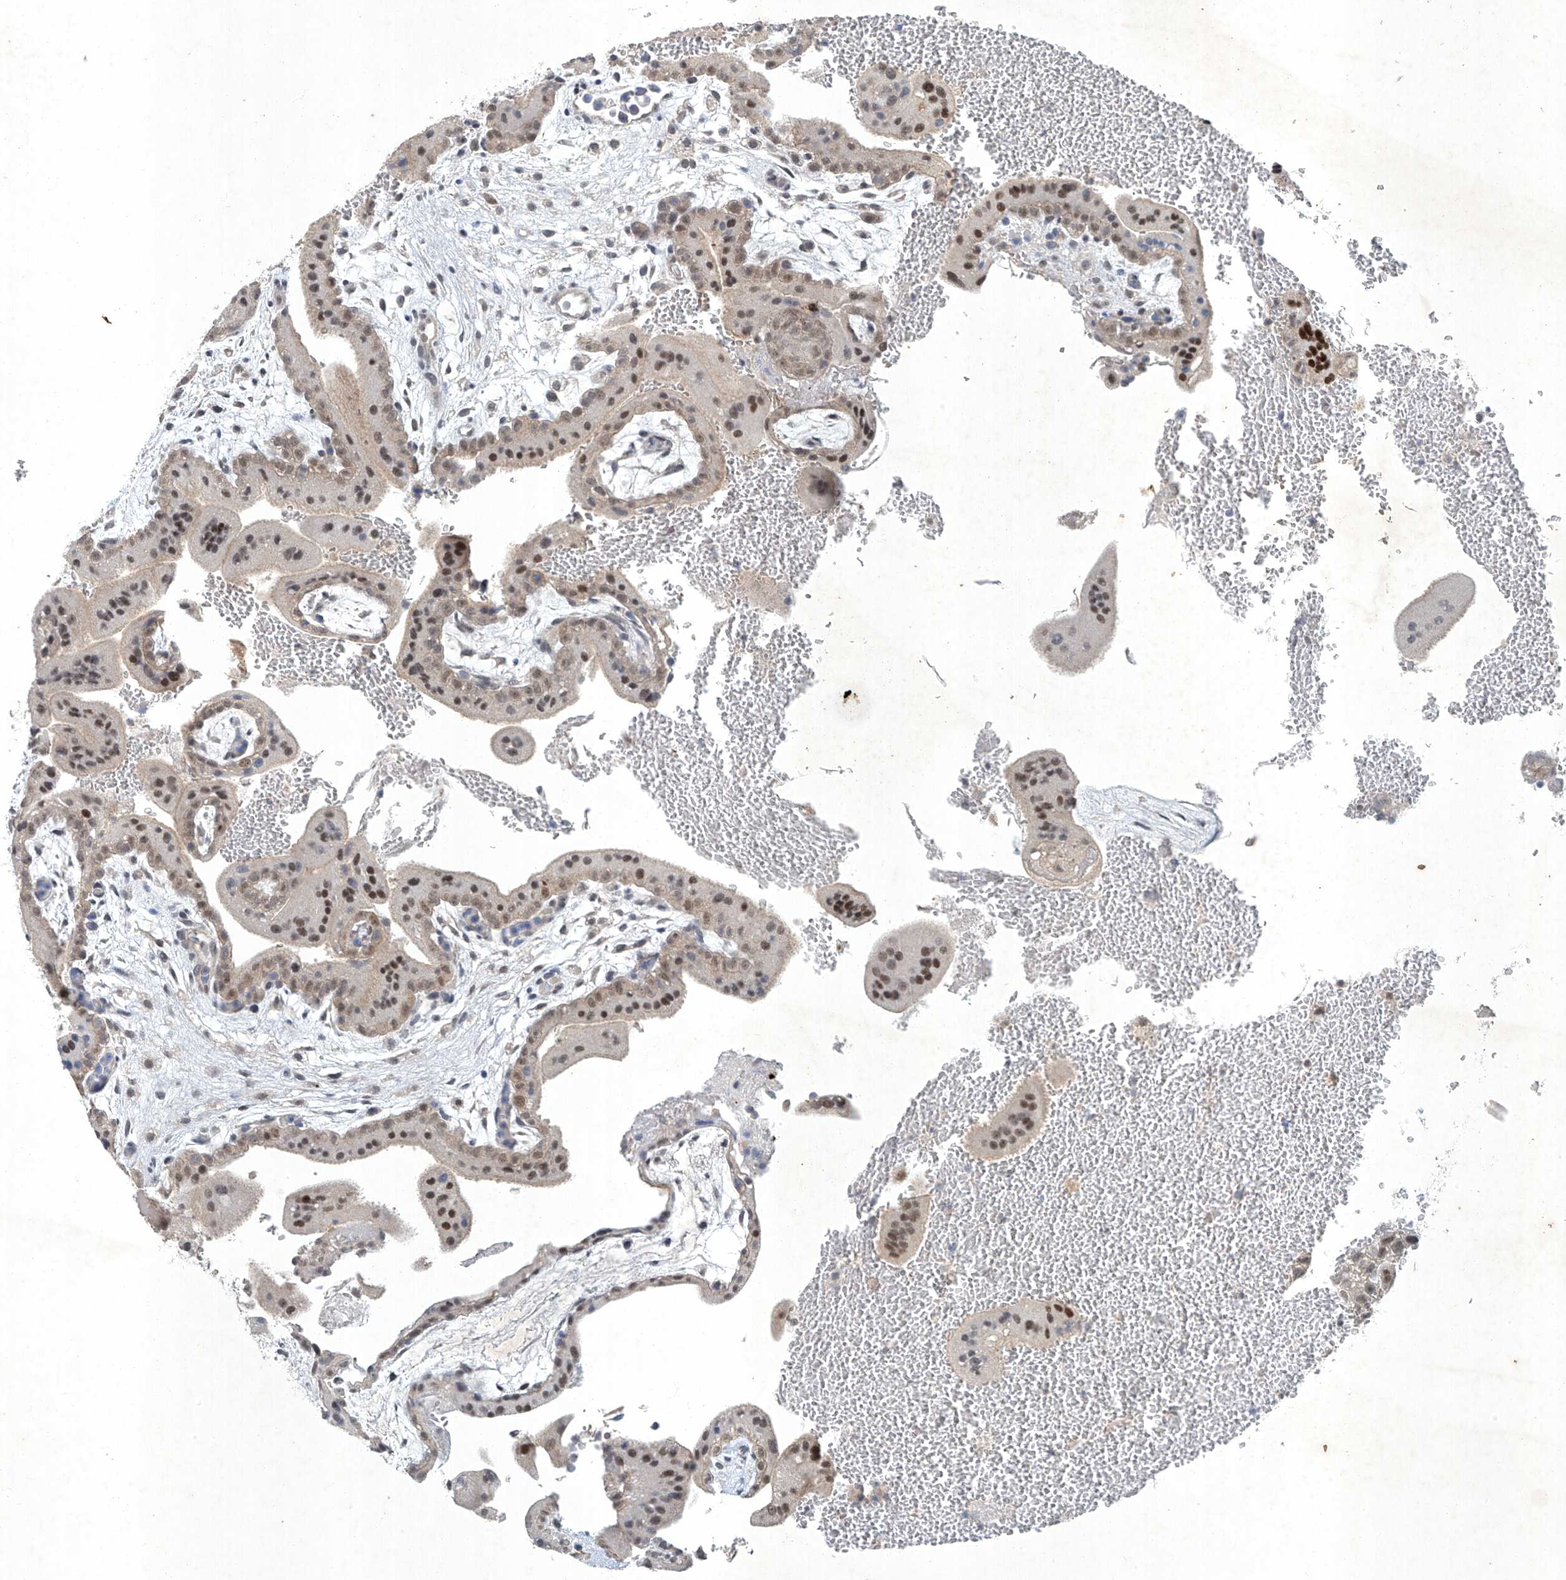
{"staining": {"intensity": "strong", "quantity": "25%-75%", "location": "nuclear"}, "tissue": "placenta", "cell_type": "Trophoblastic cells", "image_type": "normal", "snomed": [{"axis": "morphology", "description": "Normal tissue, NOS"}, {"axis": "topography", "description": "Placenta"}], "caption": "This histopathology image displays IHC staining of normal placenta, with high strong nuclear expression in approximately 25%-75% of trophoblastic cells.", "gene": "TAF8", "patient": {"sex": "female", "age": 35}}